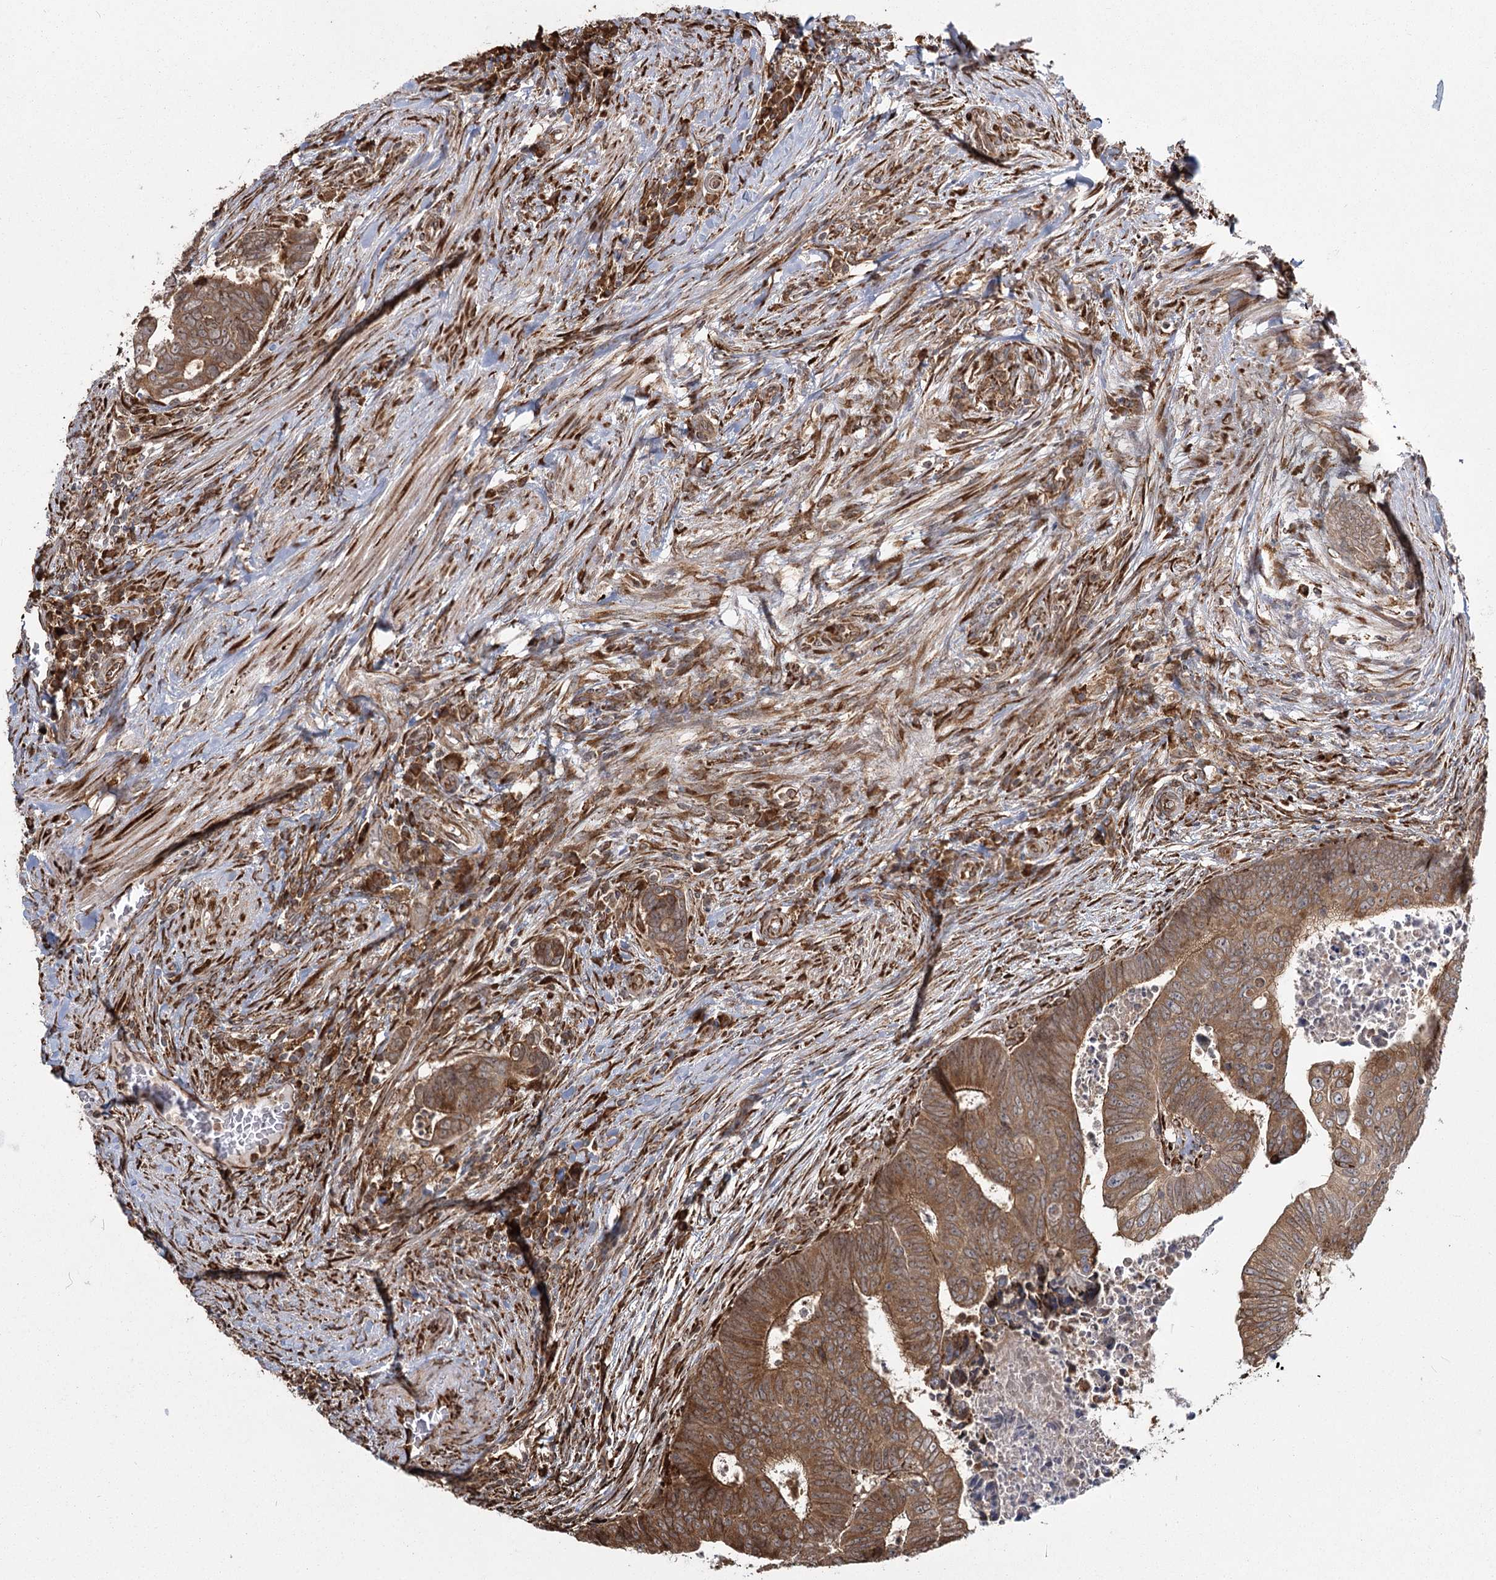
{"staining": {"intensity": "moderate", "quantity": ">75%", "location": "cytoplasmic/membranous"}, "tissue": "colorectal cancer", "cell_type": "Tumor cells", "image_type": "cancer", "snomed": [{"axis": "morphology", "description": "Normal tissue, NOS"}, {"axis": "morphology", "description": "Adenocarcinoma, NOS"}, {"axis": "topography", "description": "Rectum"}], "caption": "Colorectal adenocarcinoma stained with IHC demonstrates moderate cytoplasmic/membranous staining in approximately >75% of tumor cells. (DAB = brown stain, brightfield microscopy at high magnification).", "gene": "FAM13A", "patient": {"sex": "female", "age": 65}}